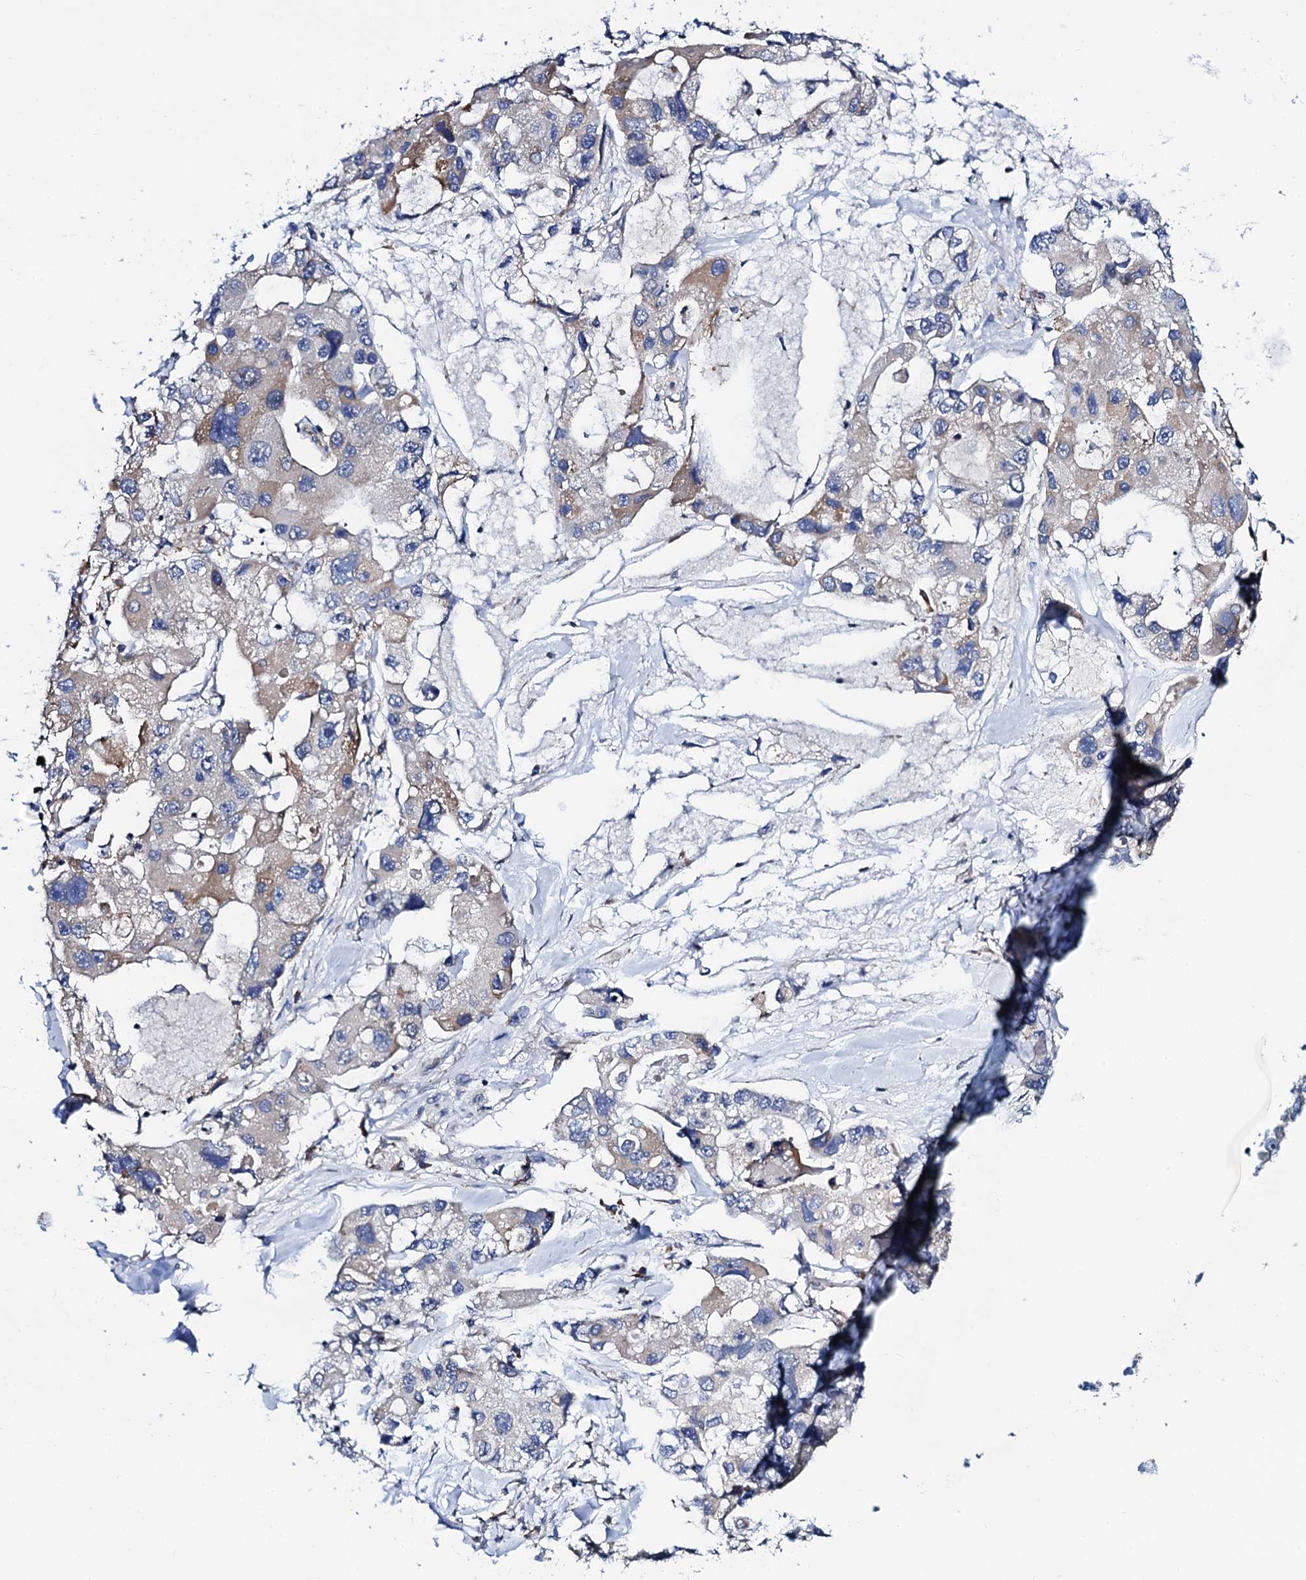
{"staining": {"intensity": "weak", "quantity": "<25%", "location": "cytoplasmic/membranous"}, "tissue": "lung cancer", "cell_type": "Tumor cells", "image_type": "cancer", "snomed": [{"axis": "morphology", "description": "Adenocarcinoma, NOS"}, {"axis": "topography", "description": "Lung"}], "caption": "Lung cancer stained for a protein using IHC reveals no expression tumor cells.", "gene": "PGLS", "patient": {"sex": "female", "age": 54}}